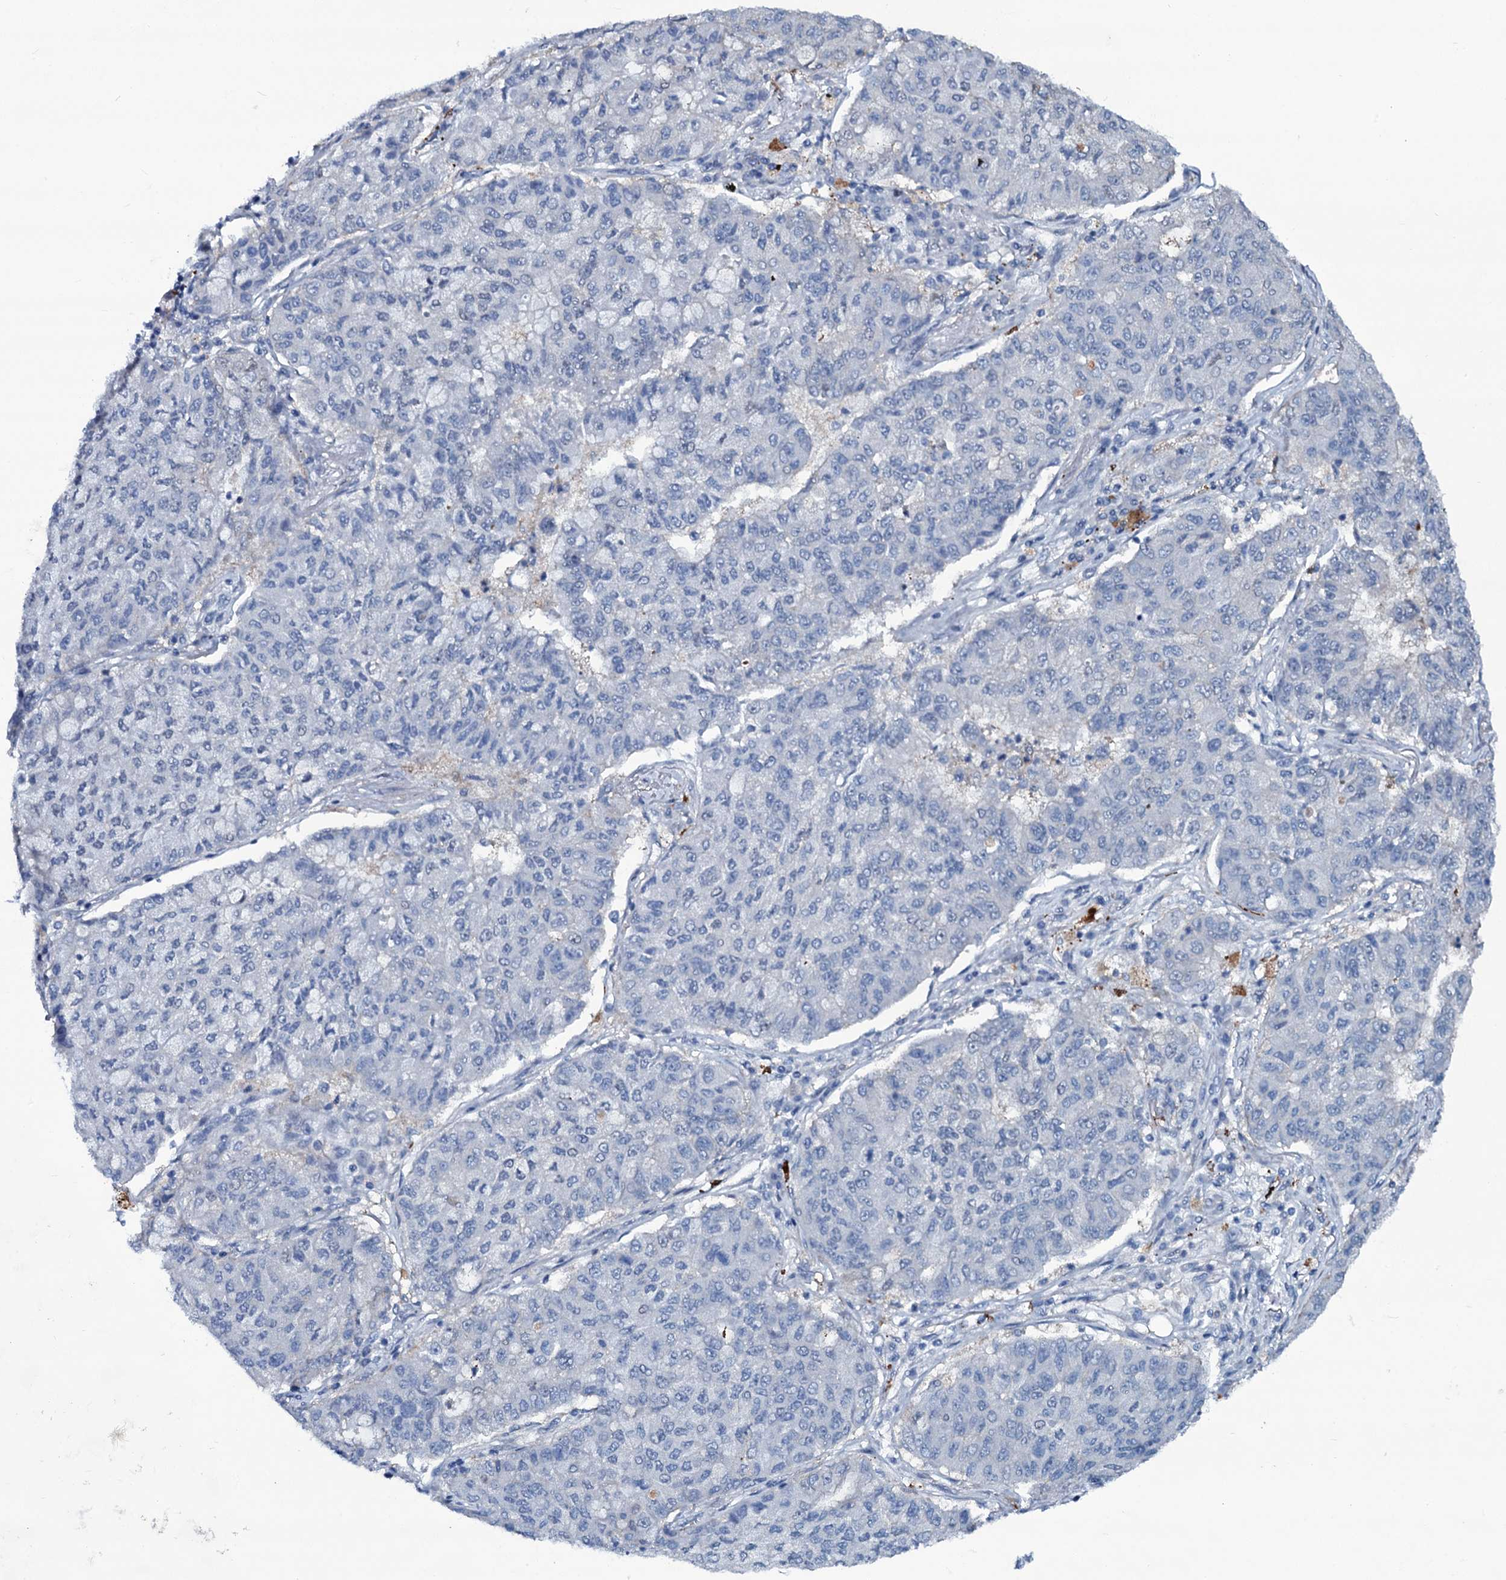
{"staining": {"intensity": "negative", "quantity": "none", "location": "none"}, "tissue": "lung cancer", "cell_type": "Tumor cells", "image_type": "cancer", "snomed": [{"axis": "morphology", "description": "Squamous cell carcinoma, NOS"}, {"axis": "topography", "description": "Lung"}], "caption": "Immunohistochemical staining of squamous cell carcinoma (lung) shows no significant positivity in tumor cells.", "gene": "SLC4A7", "patient": {"sex": "male", "age": 74}}